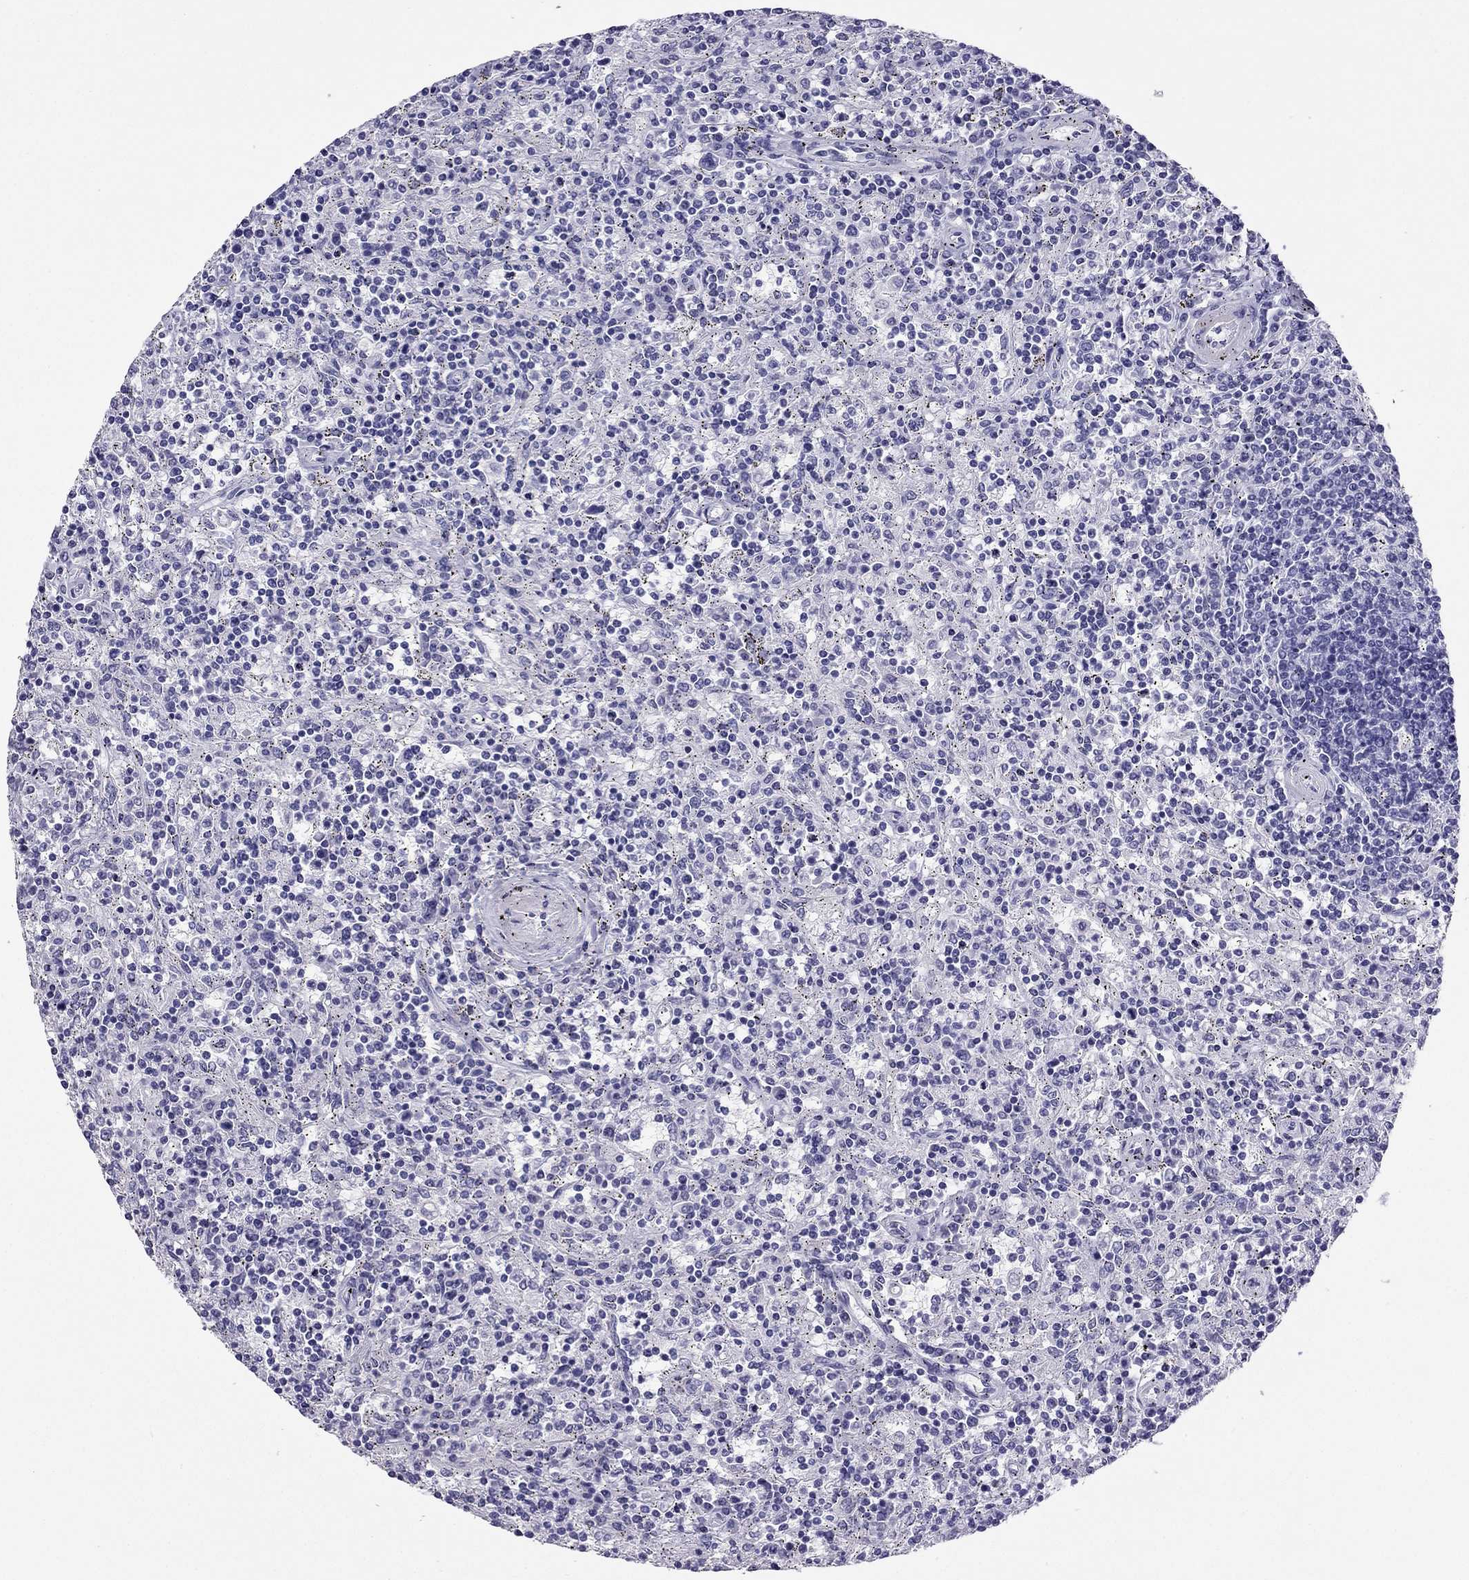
{"staining": {"intensity": "negative", "quantity": "none", "location": "none"}, "tissue": "lymphoma", "cell_type": "Tumor cells", "image_type": "cancer", "snomed": [{"axis": "morphology", "description": "Malignant lymphoma, non-Hodgkin's type, Low grade"}, {"axis": "topography", "description": "Spleen"}], "caption": "Tumor cells show no significant protein positivity in malignant lymphoma, non-Hodgkin's type (low-grade).", "gene": "PDE6A", "patient": {"sex": "male", "age": 62}}